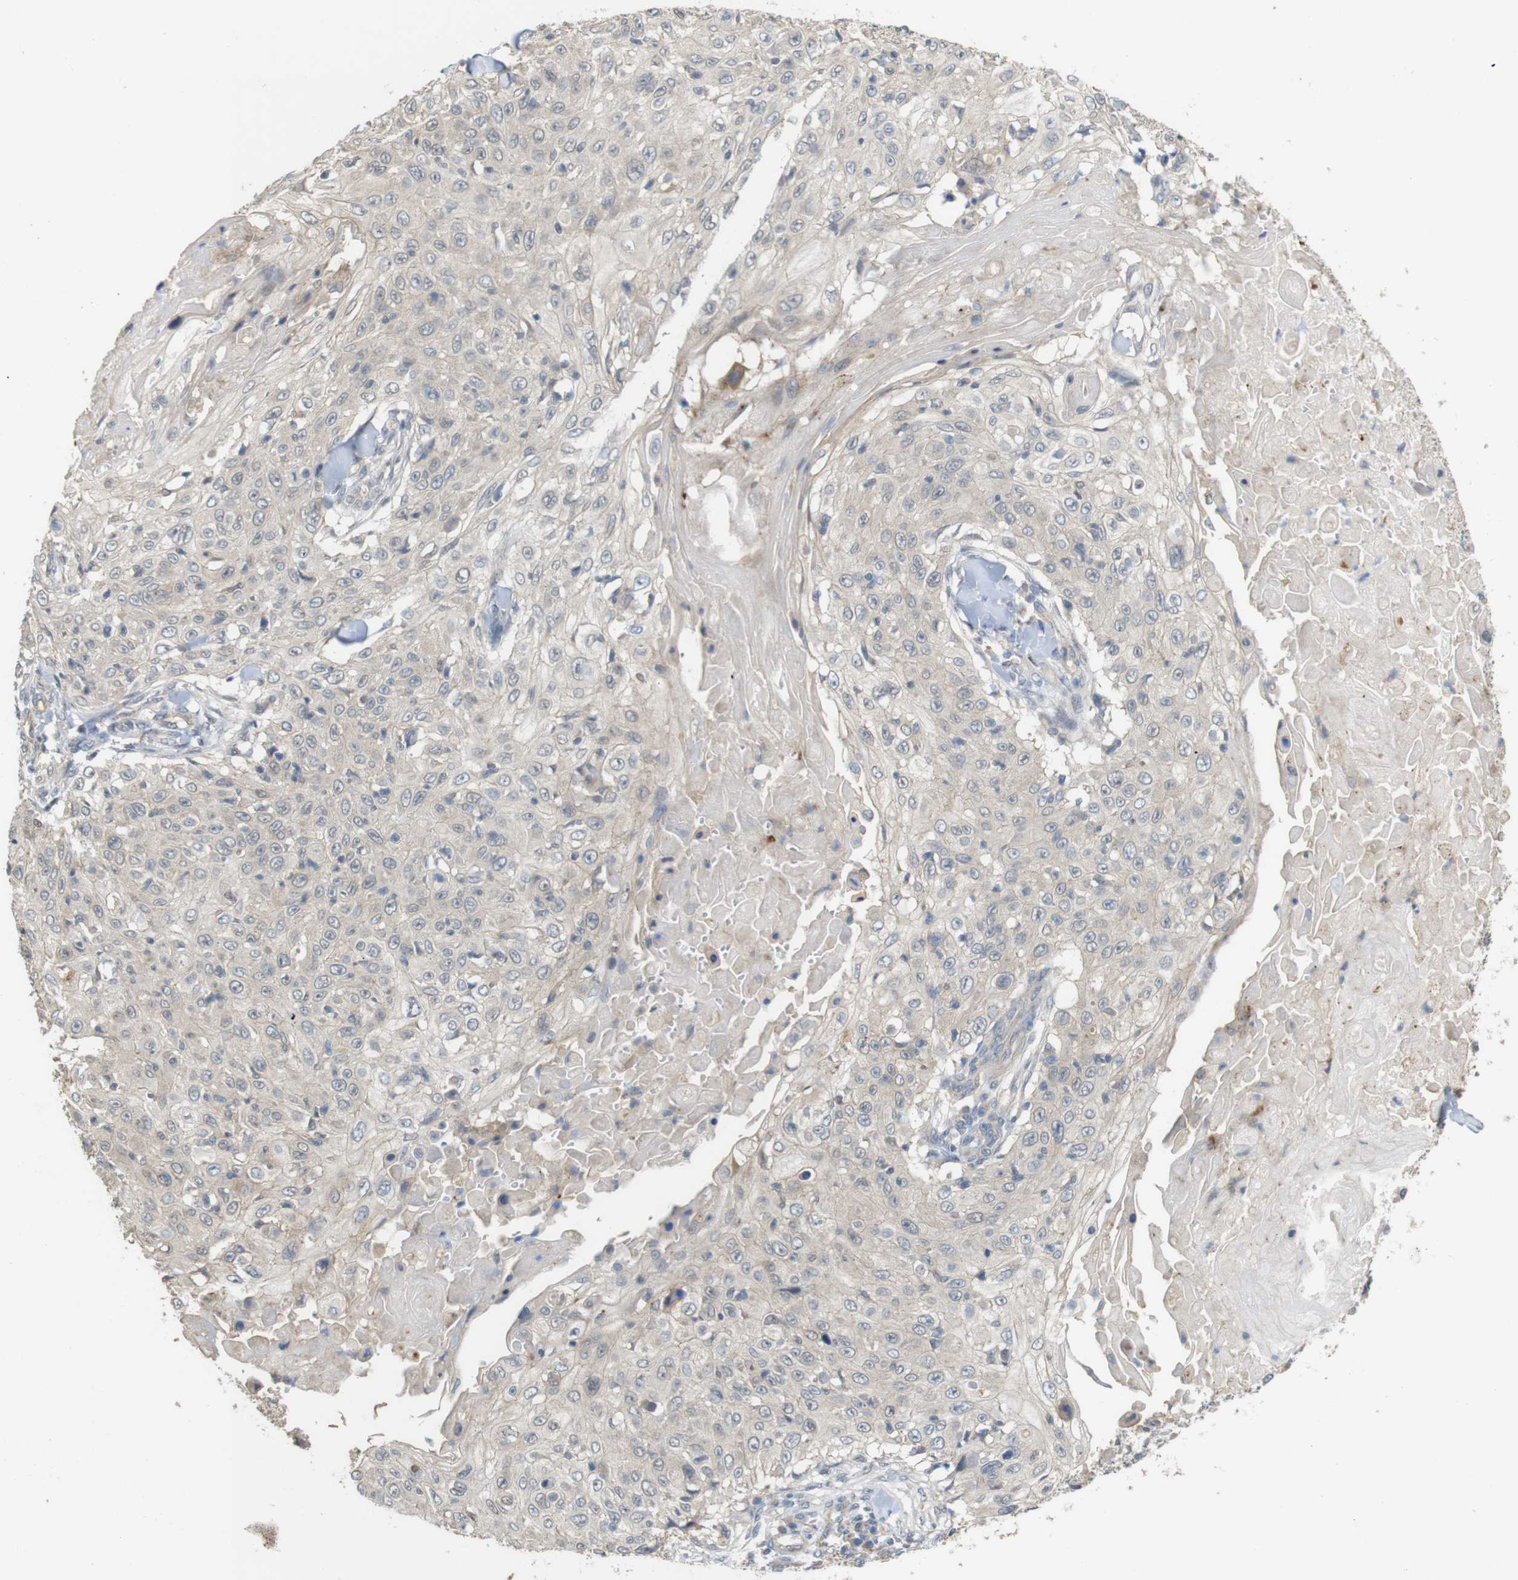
{"staining": {"intensity": "weak", "quantity": "25%-75%", "location": "cytoplasmic/membranous"}, "tissue": "skin cancer", "cell_type": "Tumor cells", "image_type": "cancer", "snomed": [{"axis": "morphology", "description": "Squamous cell carcinoma, NOS"}, {"axis": "topography", "description": "Skin"}], "caption": "IHC photomicrograph of neoplastic tissue: skin cancer (squamous cell carcinoma) stained using IHC reveals low levels of weak protein expression localized specifically in the cytoplasmic/membranous of tumor cells, appearing as a cytoplasmic/membranous brown color.", "gene": "CDC34", "patient": {"sex": "male", "age": 86}}